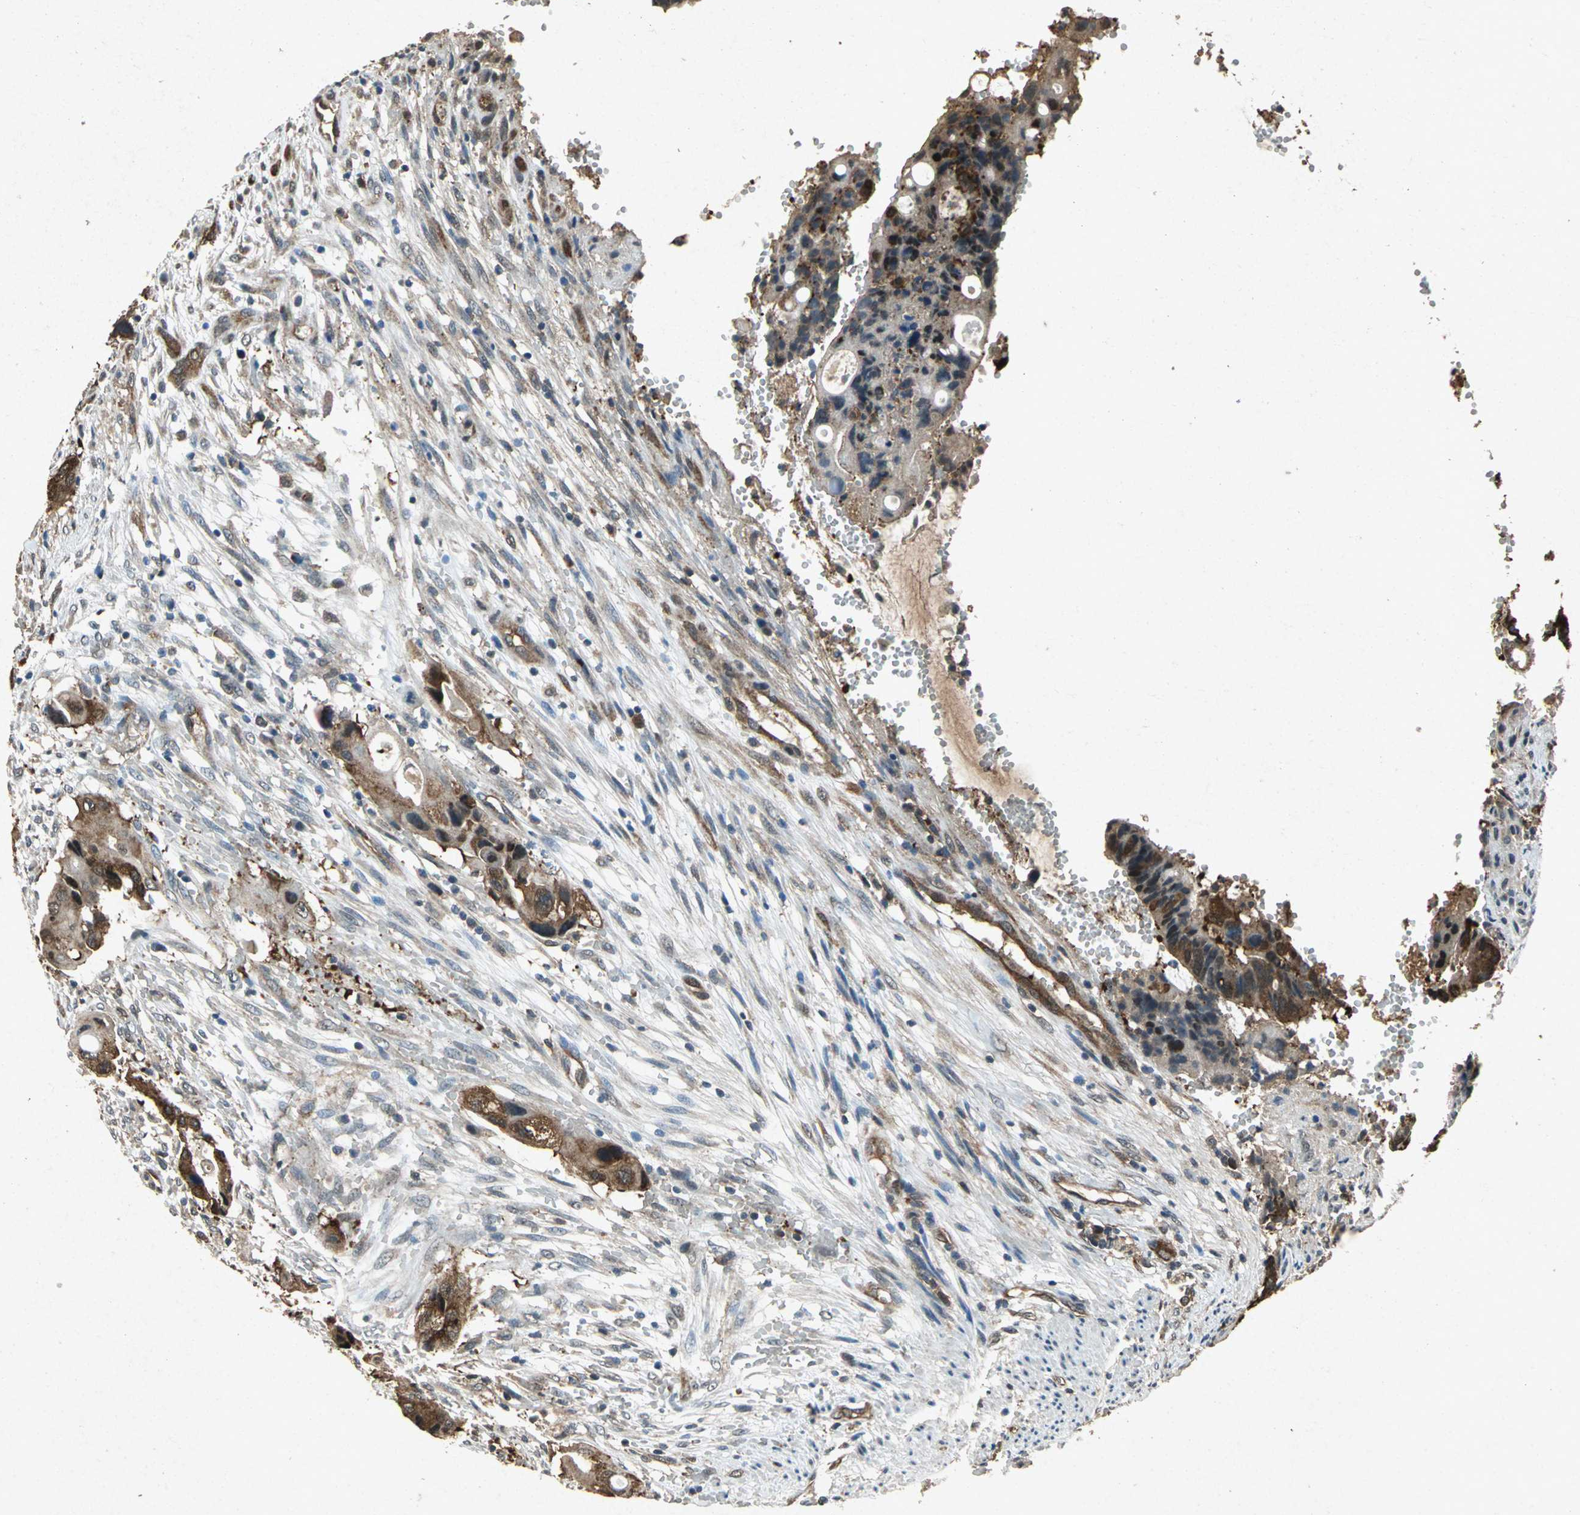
{"staining": {"intensity": "strong", "quantity": ">75%", "location": "cytoplasmic/membranous"}, "tissue": "colorectal cancer", "cell_type": "Tumor cells", "image_type": "cancer", "snomed": [{"axis": "morphology", "description": "Adenocarcinoma, NOS"}, {"axis": "topography", "description": "Colon"}], "caption": "This histopathology image demonstrates IHC staining of human colorectal adenocarcinoma, with high strong cytoplasmic/membranous expression in about >75% of tumor cells.", "gene": "HSP90AB1", "patient": {"sex": "female", "age": 57}}